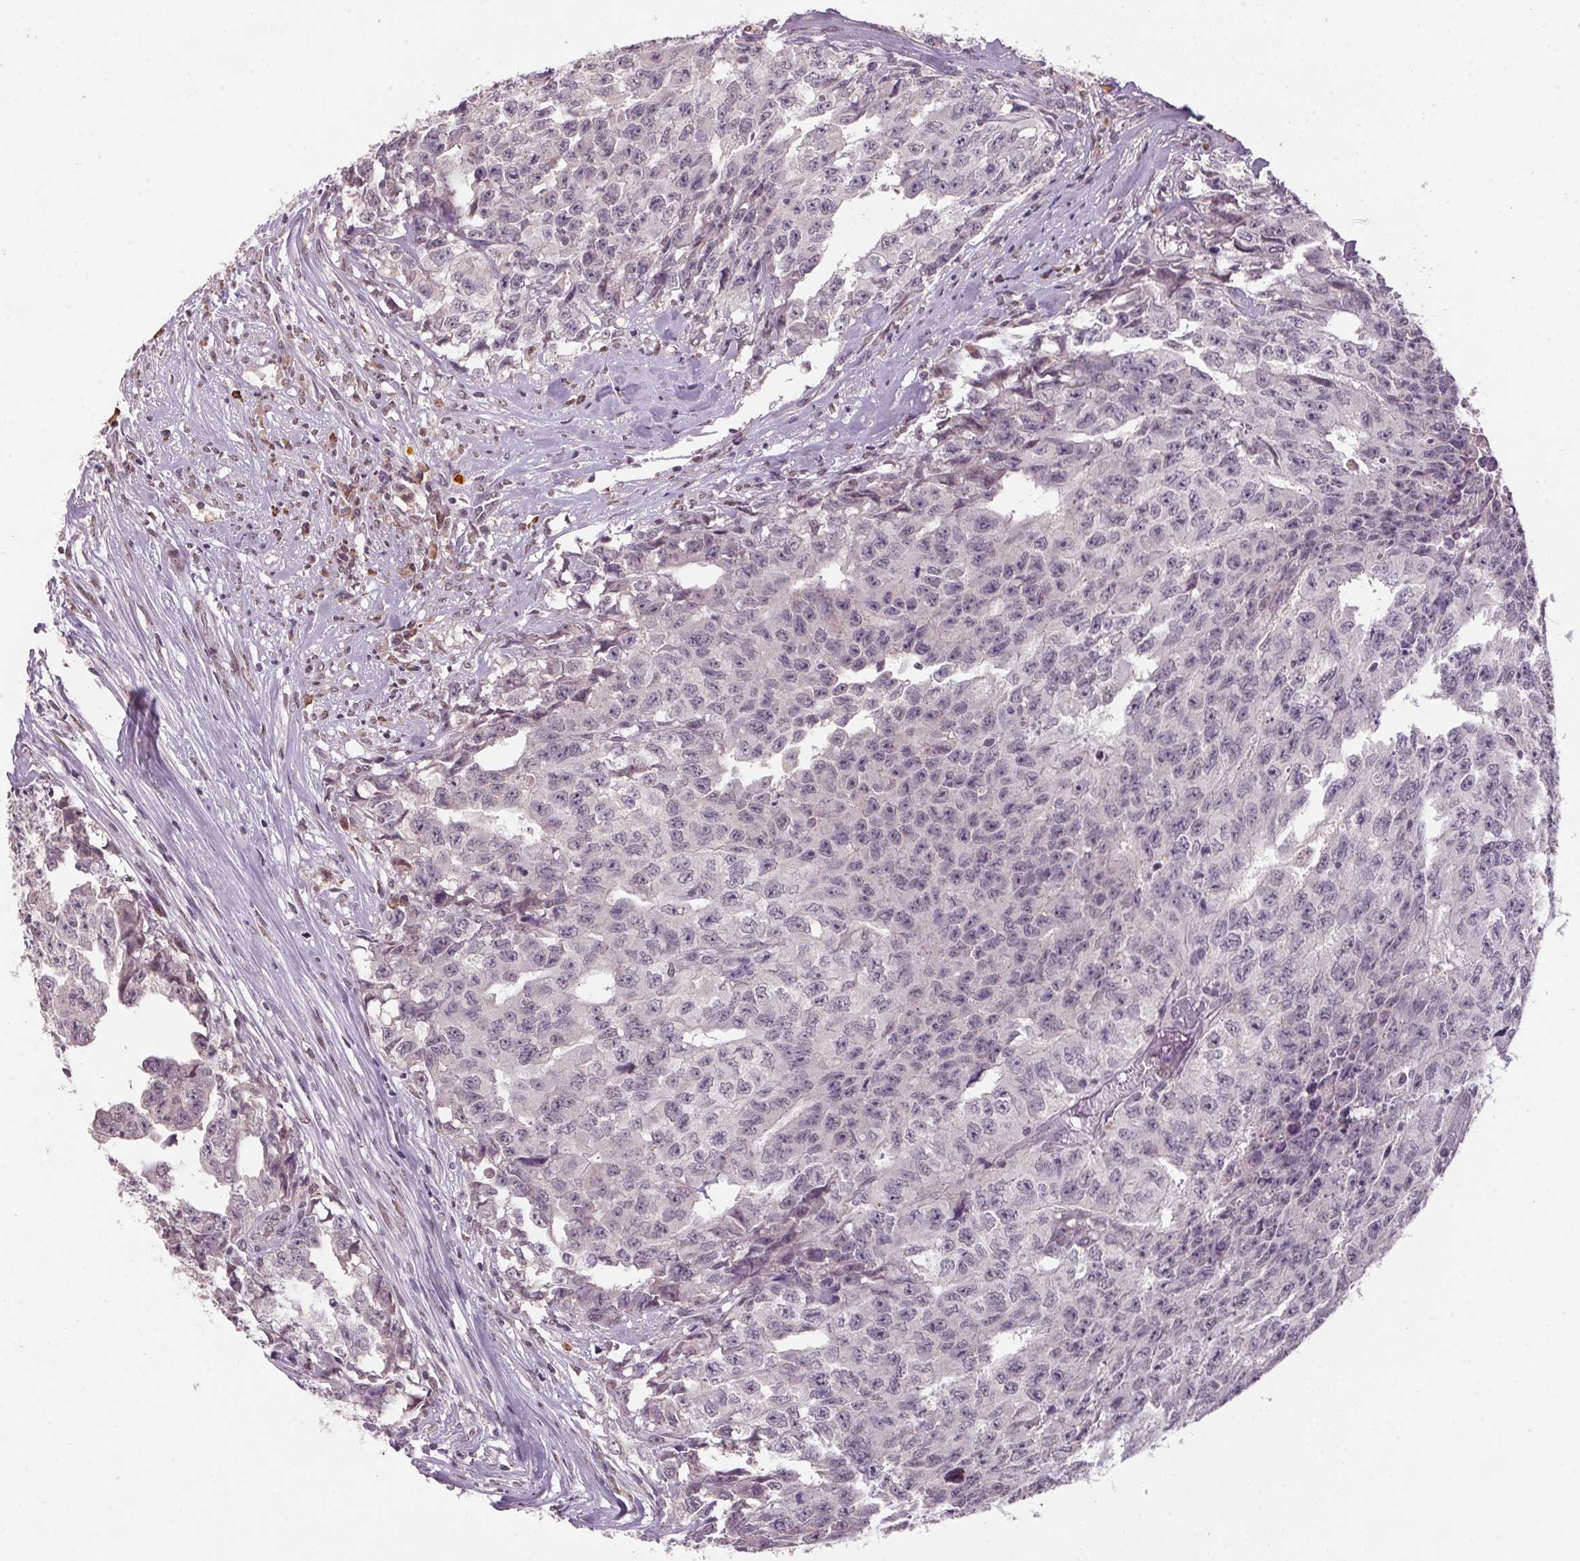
{"staining": {"intensity": "negative", "quantity": "none", "location": "none"}, "tissue": "testis cancer", "cell_type": "Tumor cells", "image_type": "cancer", "snomed": [{"axis": "morphology", "description": "Carcinoma, Embryonal, NOS"}, {"axis": "morphology", "description": "Teratoma, malignant, NOS"}, {"axis": "topography", "description": "Testis"}], "caption": "DAB (3,3'-diaminobenzidine) immunohistochemical staining of testis embryonal carcinoma demonstrates no significant staining in tumor cells.", "gene": "ZBTB4", "patient": {"sex": "male", "age": 24}}